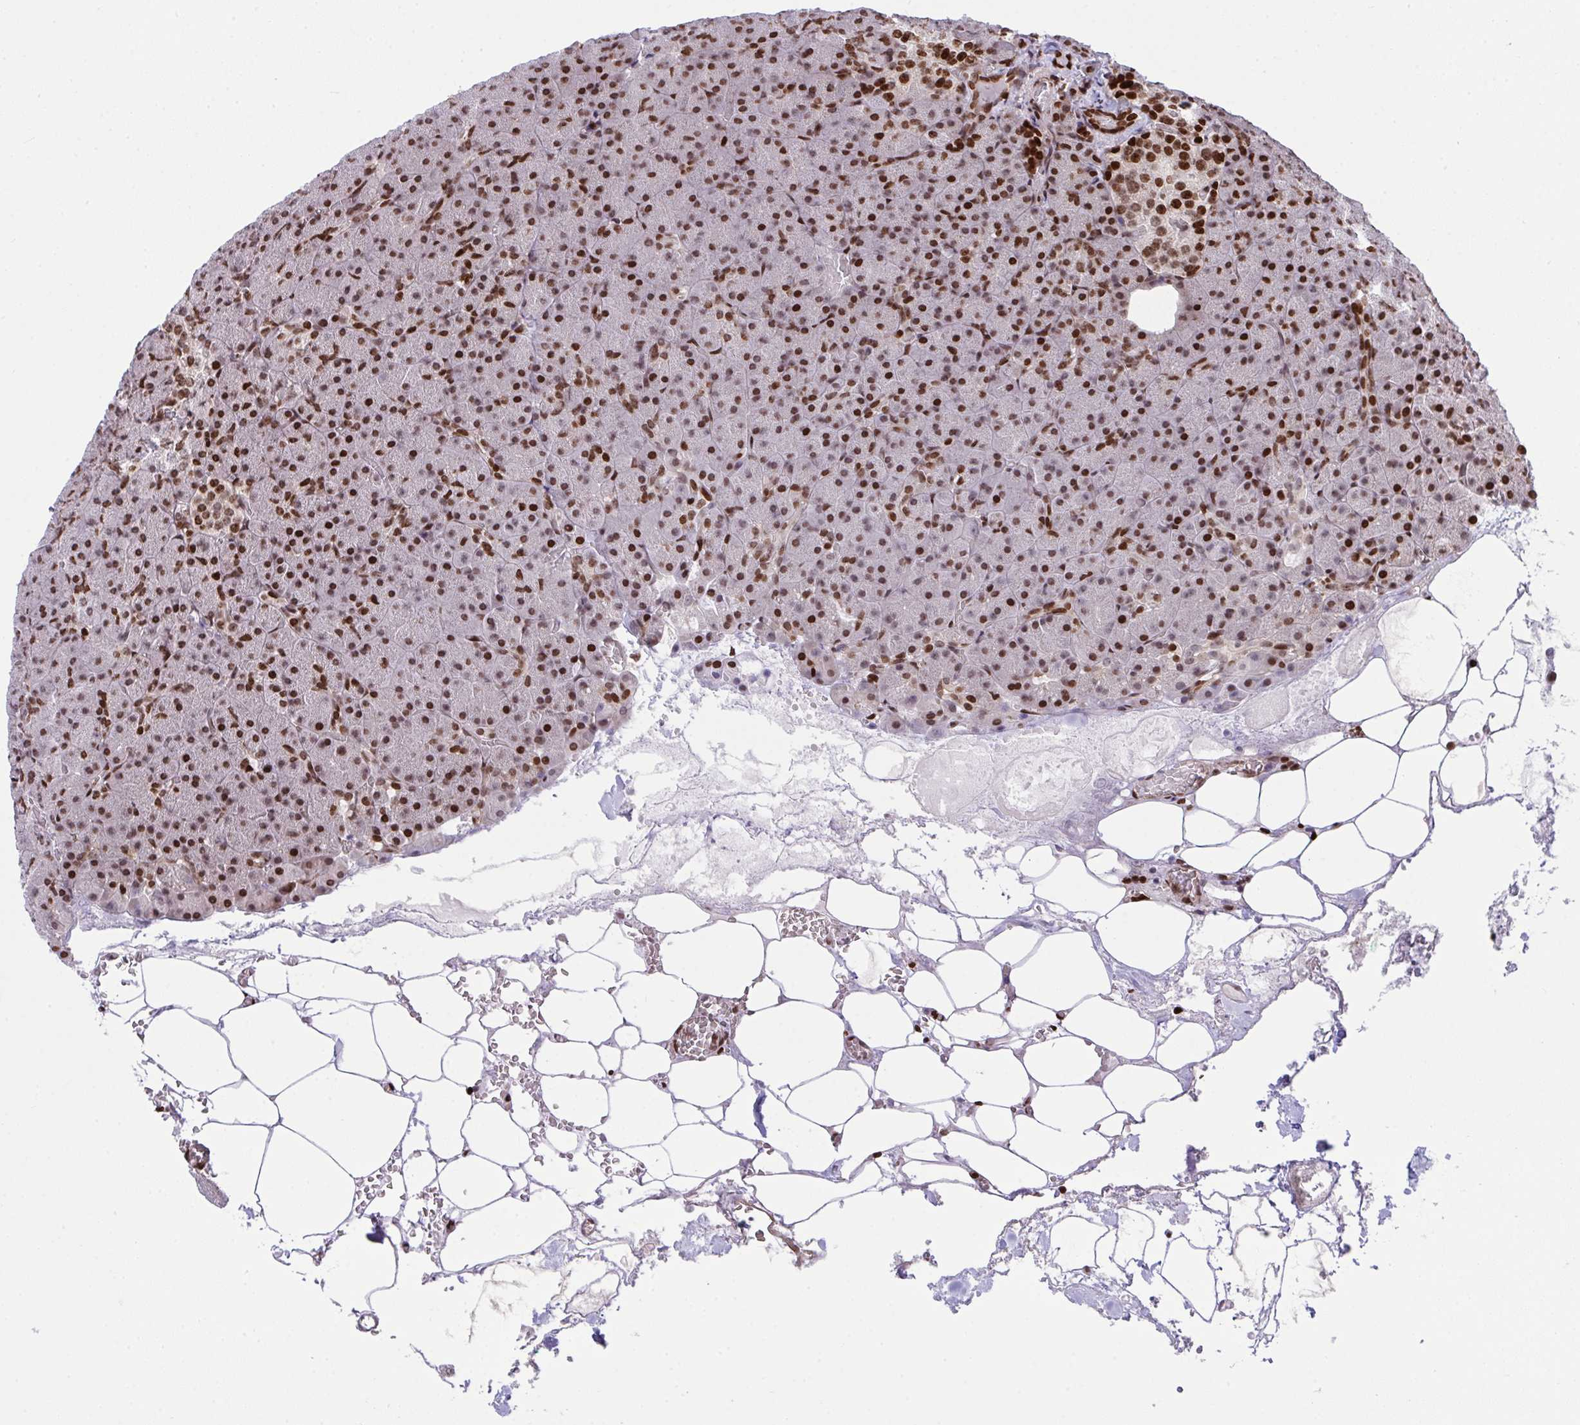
{"staining": {"intensity": "strong", "quantity": "<25%", "location": "nuclear"}, "tissue": "pancreas", "cell_type": "Exocrine glandular cells", "image_type": "normal", "snomed": [{"axis": "morphology", "description": "Normal tissue, NOS"}, {"axis": "topography", "description": "Pancreas"}], "caption": "Protein analysis of normal pancreas displays strong nuclear expression in approximately <25% of exocrine glandular cells.", "gene": "RAPGEF5", "patient": {"sex": "female", "age": 74}}